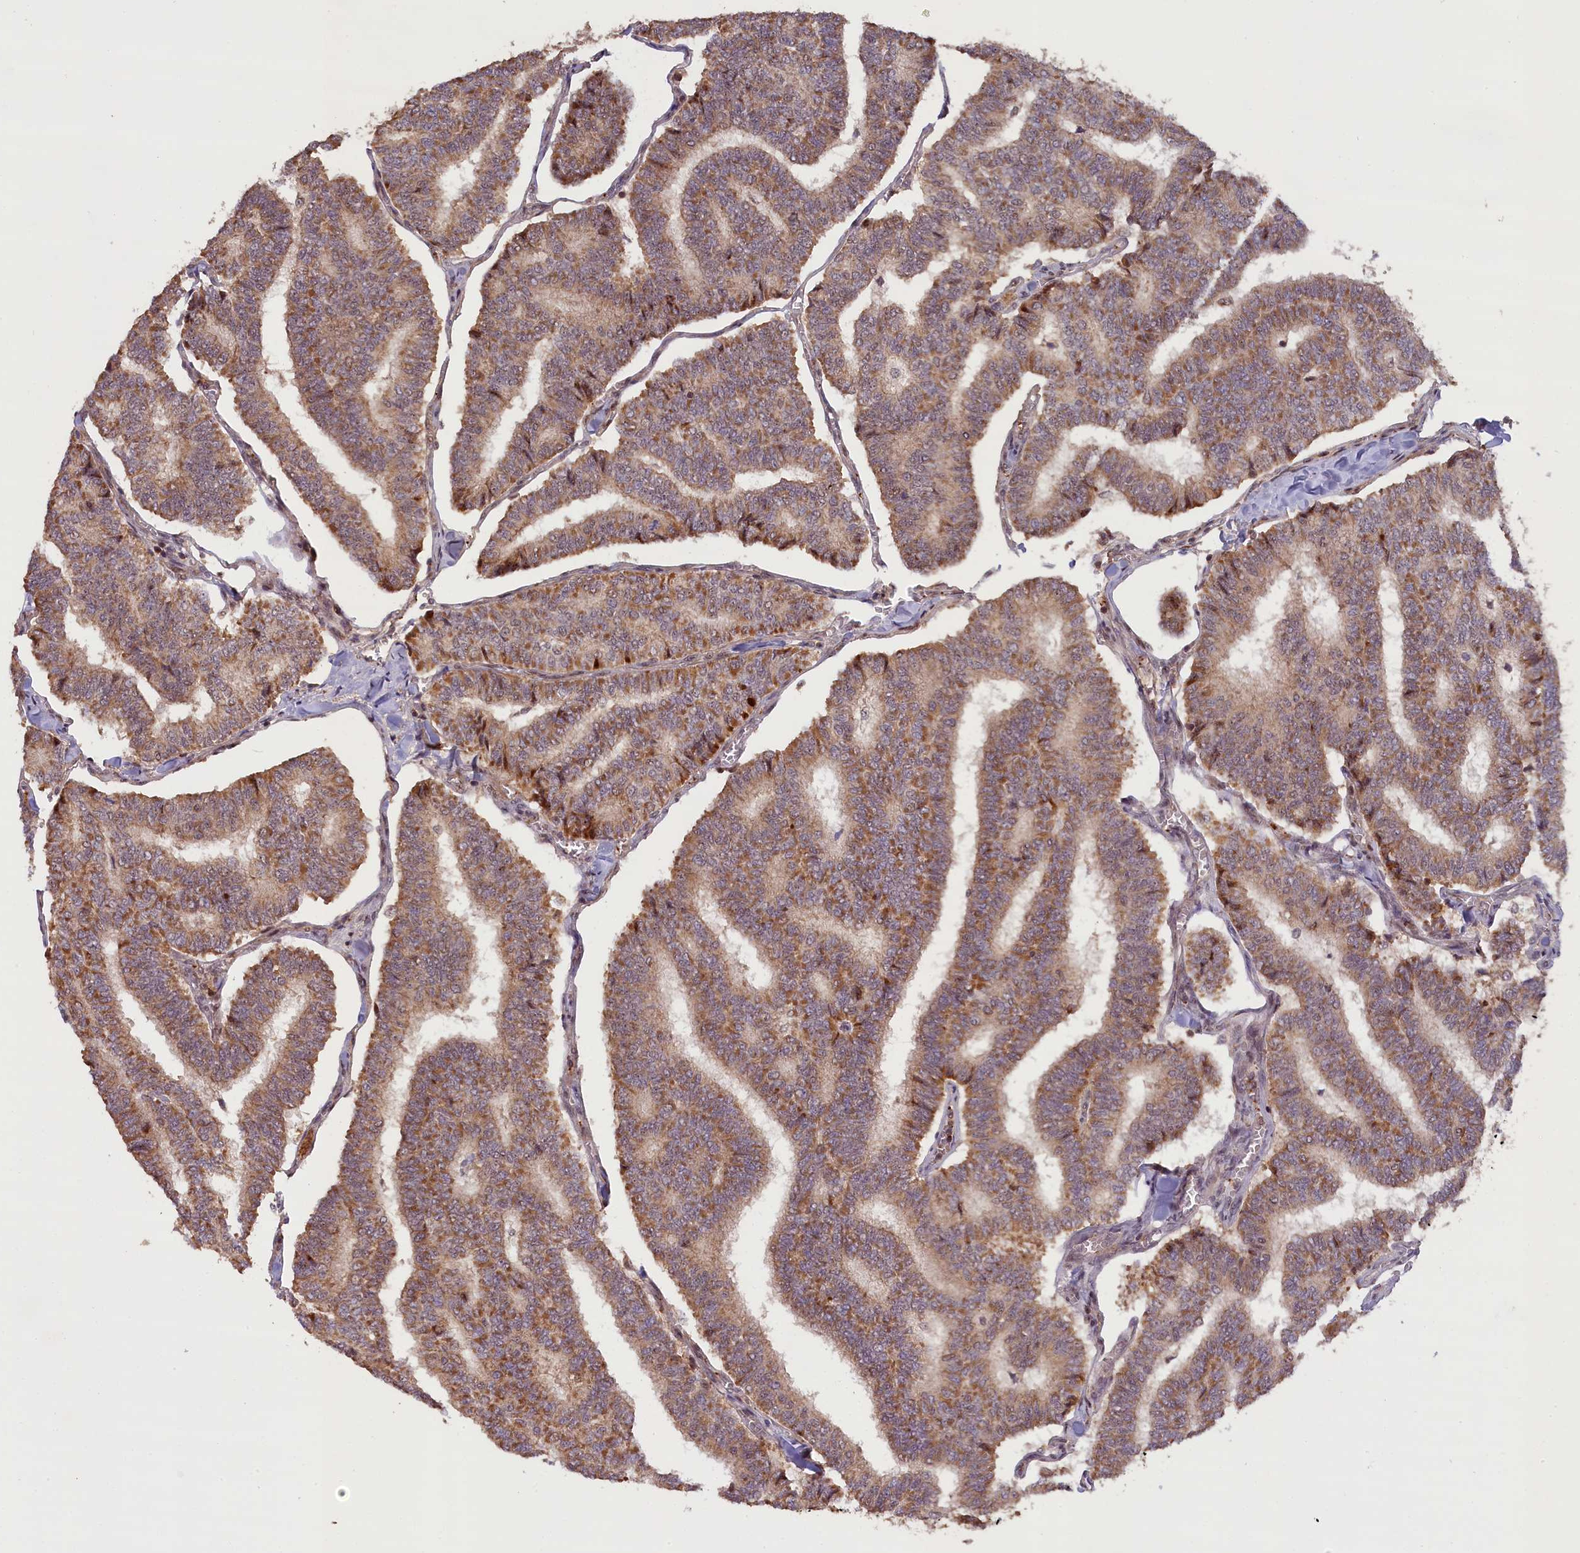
{"staining": {"intensity": "moderate", "quantity": ">75%", "location": "cytoplasmic/membranous"}, "tissue": "thyroid cancer", "cell_type": "Tumor cells", "image_type": "cancer", "snomed": [{"axis": "morphology", "description": "Papillary adenocarcinoma, NOS"}, {"axis": "topography", "description": "Thyroid gland"}], "caption": "Human thyroid cancer stained with a brown dye demonstrates moderate cytoplasmic/membranous positive positivity in about >75% of tumor cells.", "gene": "FUZ", "patient": {"sex": "female", "age": 35}}